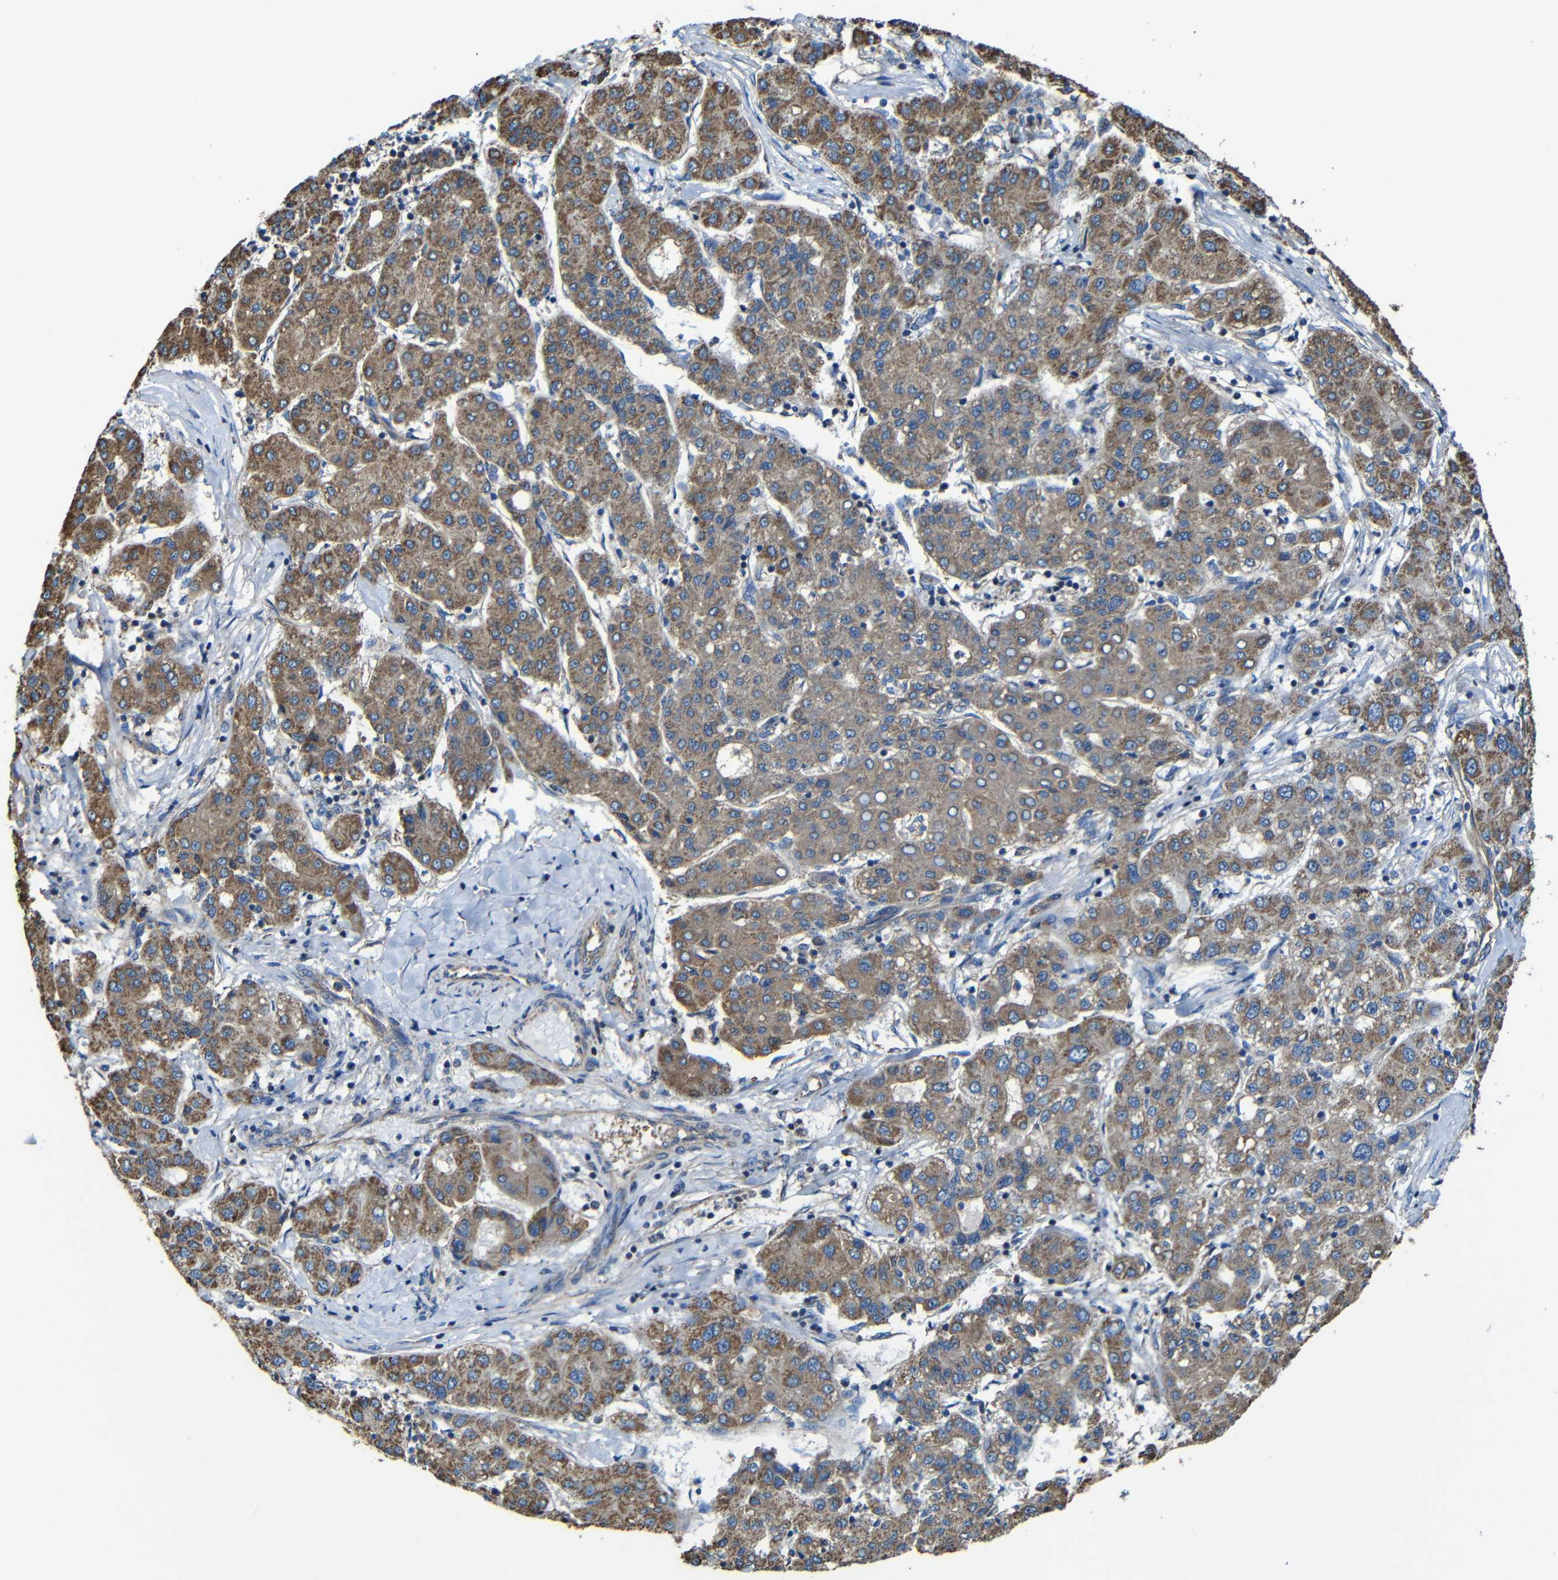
{"staining": {"intensity": "strong", "quantity": ">75%", "location": "cytoplasmic/membranous"}, "tissue": "liver cancer", "cell_type": "Tumor cells", "image_type": "cancer", "snomed": [{"axis": "morphology", "description": "Carcinoma, Hepatocellular, NOS"}, {"axis": "topography", "description": "Liver"}], "caption": "DAB (3,3'-diaminobenzidine) immunohistochemical staining of liver hepatocellular carcinoma demonstrates strong cytoplasmic/membranous protein positivity in about >75% of tumor cells.", "gene": "INTS6L", "patient": {"sex": "male", "age": 65}}